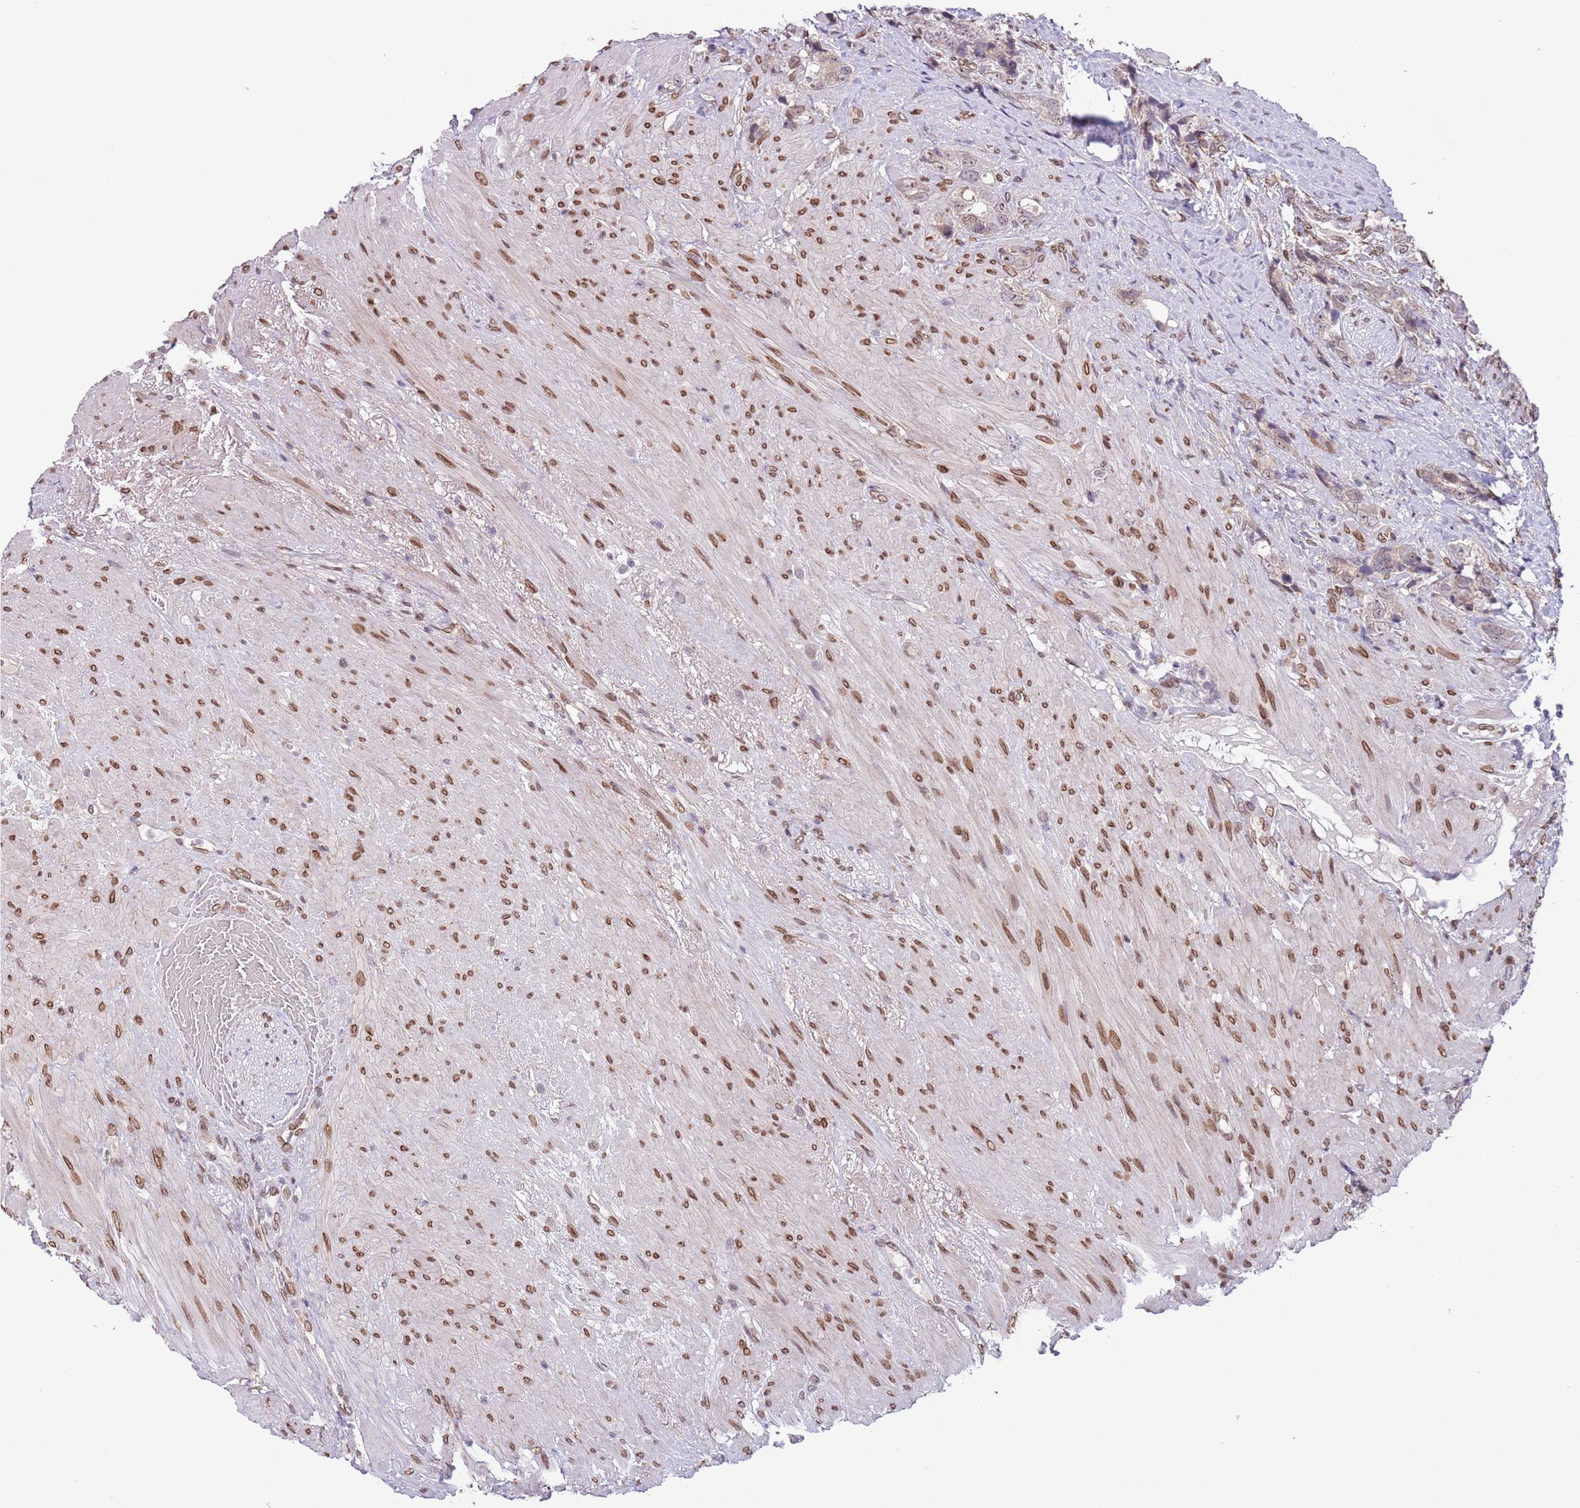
{"staining": {"intensity": "negative", "quantity": "none", "location": "none"}, "tissue": "prostate cancer", "cell_type": "Tumor cells", "image_type": "cancer", "snomed": [{"axis": "morphology", "description": "Adenocarcinoma, High grade"}, {"axis": "topography", "description": "Prostate"}], "caption": "Protein analysis of prostate cancer displays no significant staining in tumor cells.", "gene": "ZGLP1", "patient": {"sex": "male", "age": 74}}